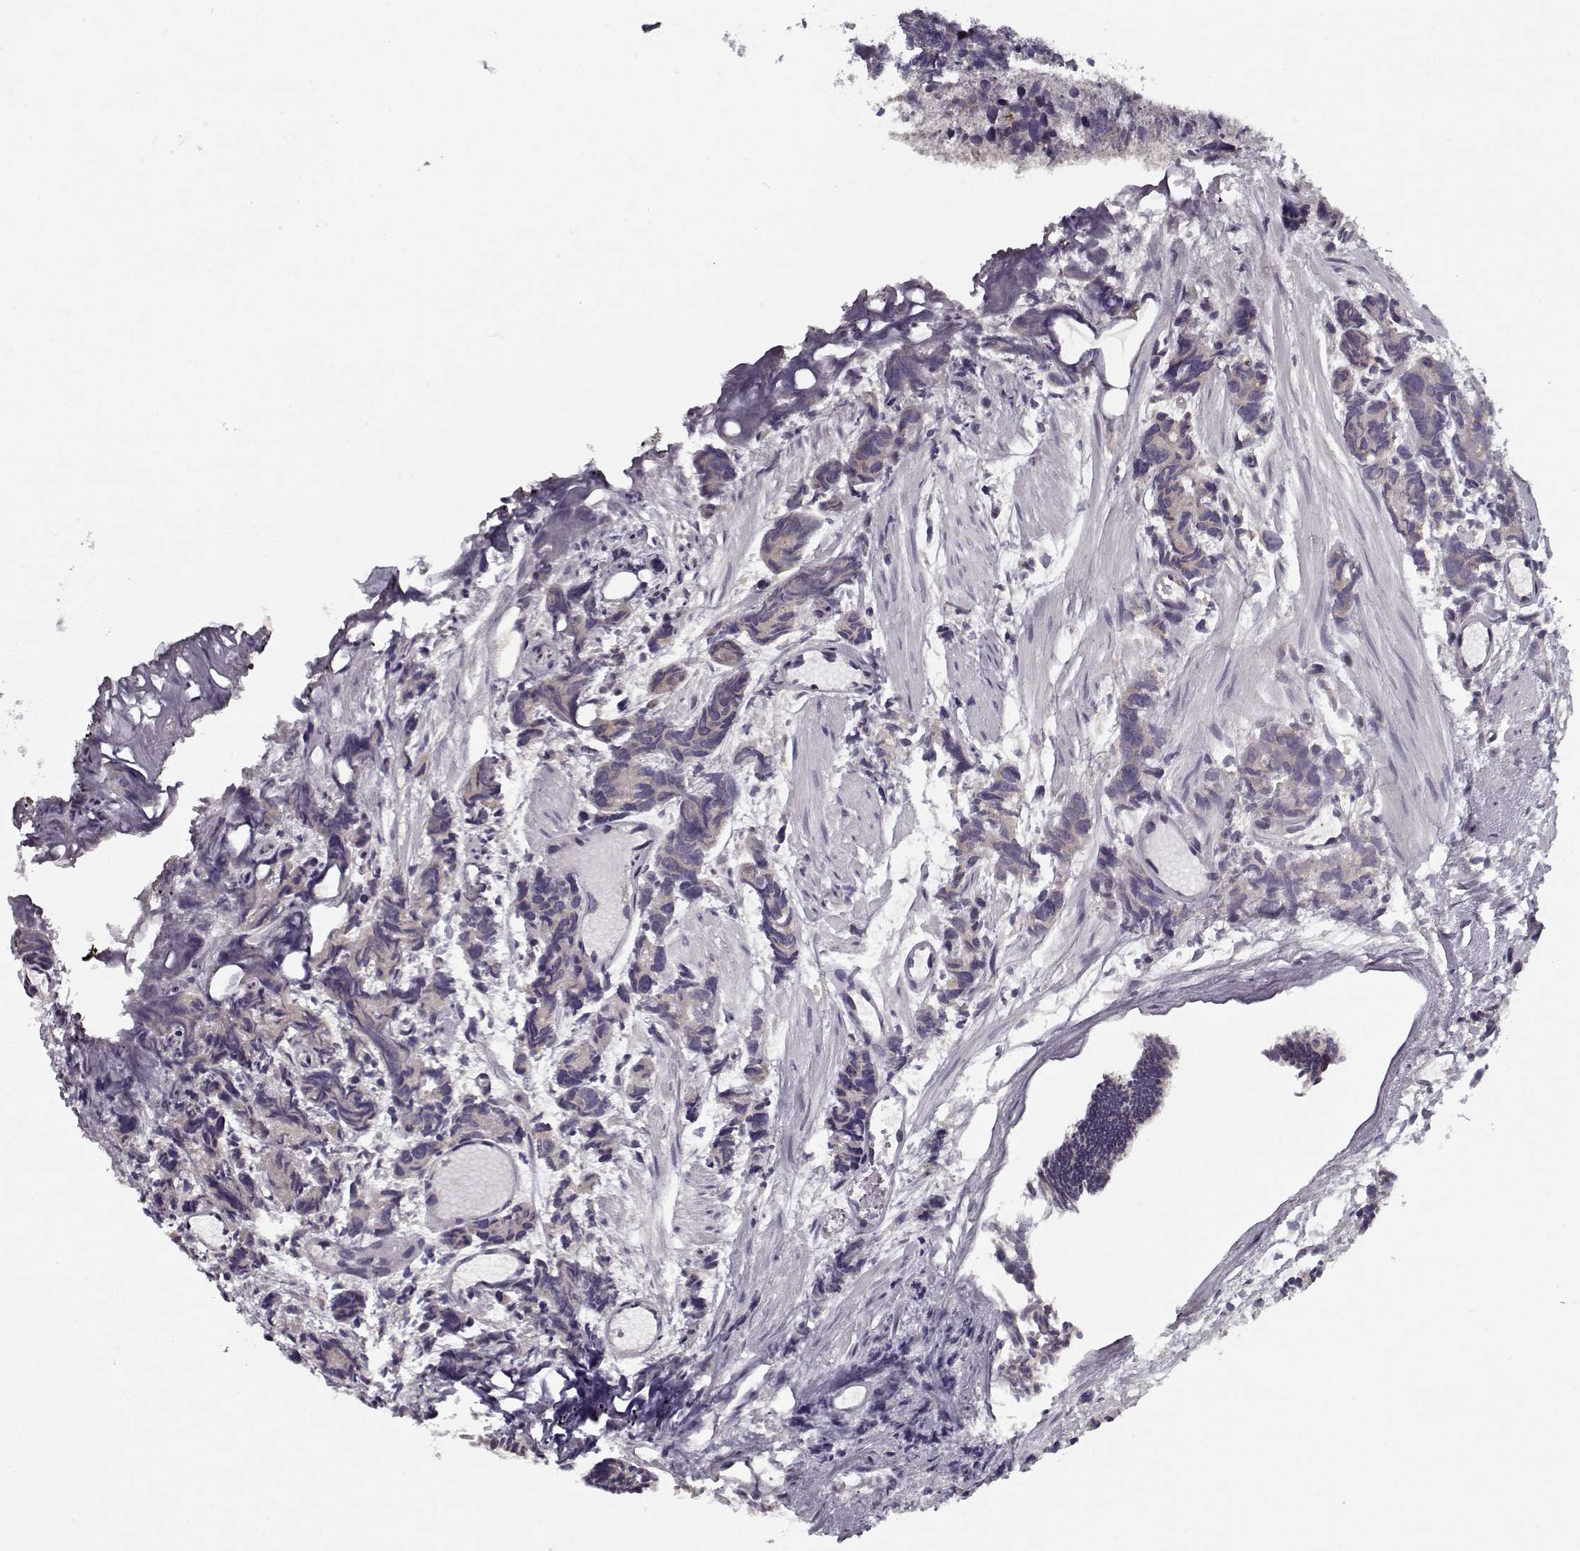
{"staining": {"intensity": "negative", "quantity": "none", "location": "none"}, "tissue": "prostate cancer", "cell_type": "Tumor cells", "image_type": "cancer", "snomed": [{"axis": "morphology", "description": "Adenocarcinoma, High grade"}, {"axis": "topography", "description": "Prostate"}], "caption": "Immunohistochemistry photomicrograph of human prostate cancer stained for a protein (brown), which shows no staining in tumor cells.", "gene": "TESPA1", "patient": {"sex": "male", "age": 77}}